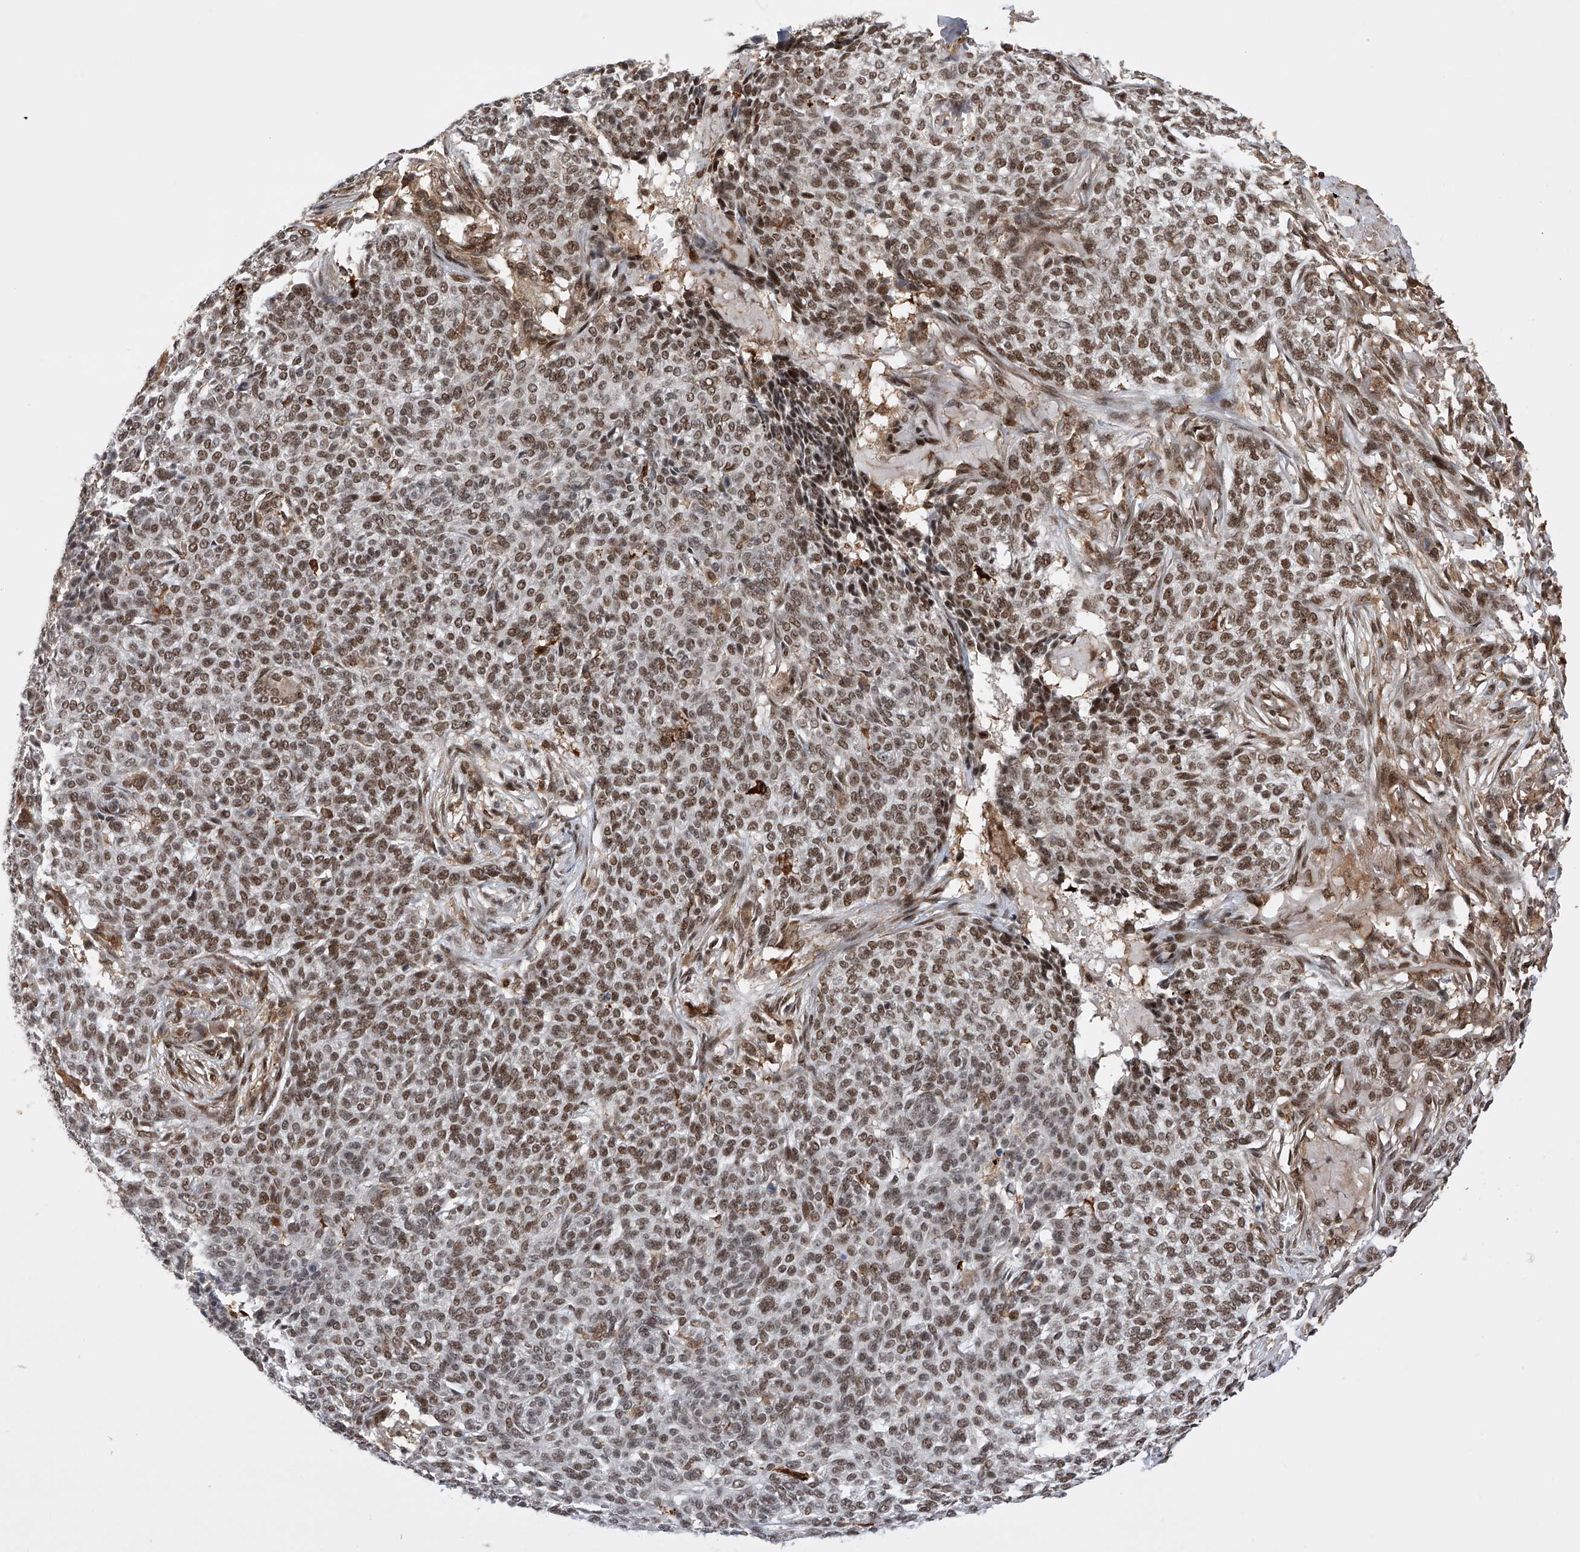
{"staining": {"intensity": "moderate", "quantity": ">75%", "location": "nuclear"}, "tissue": "skin cancer", "cell_type": "Tumor cells", "image_type": "cancer", "snomed": [{"axis": "morphology", "description": "Basal cell carcinoma"}, {"axis": "topography", "description": "Skin"}], "caption": "An image of basal cell carcinoma (skin) stained for a protein shows moderate nuclear brown staining in tumor cells.", "gene": "ZNF280D", "patient": {"sex": "male", "age": 85}}